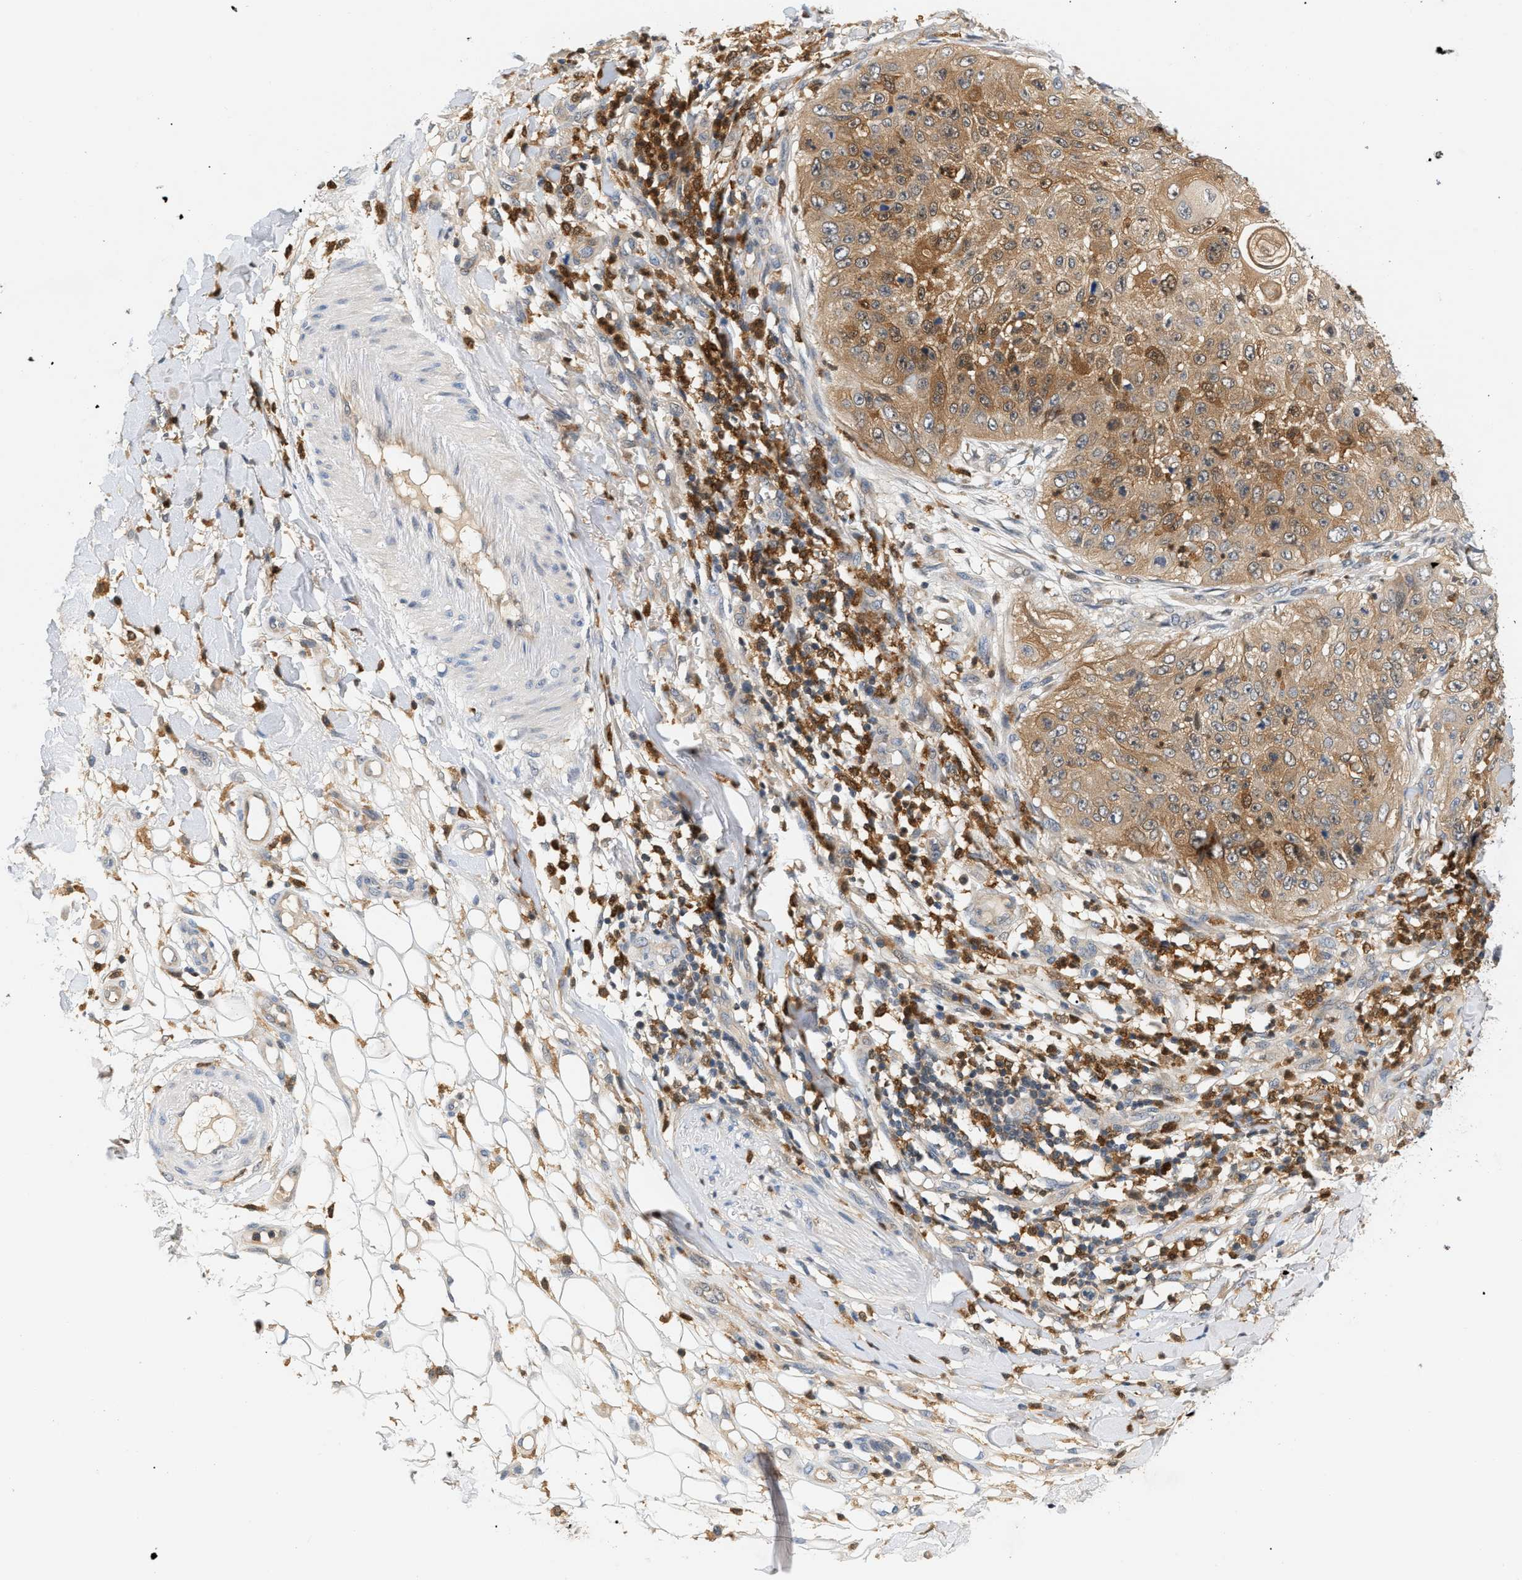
{"staining": {"intensity": "weak", "quantity": ">75%", "location": "cytoplasmic/membranous"}, "tissue": "skin cancer", "cell_type": "Tumor cells", "image_type": "cancer", "snomed": [{"axis": "morphology", "description": "Squamous cell carcinoma, NOS"}, {"axis": "topography", "description": "Skin"}], "caption": "Immunohistochemistry photomicrograph of neoplastic tissue: squamous cell carcinoma (skin) stained using immunohistochemistry demonstrates low levels of weak protein expression localized specifically in the cytoplasmic/membranous of tumor cells, appearing as a cytoplasmic/membranous brown color.", "gene": "PYCARD", "patient": {"sex": "female", "age": 80}}